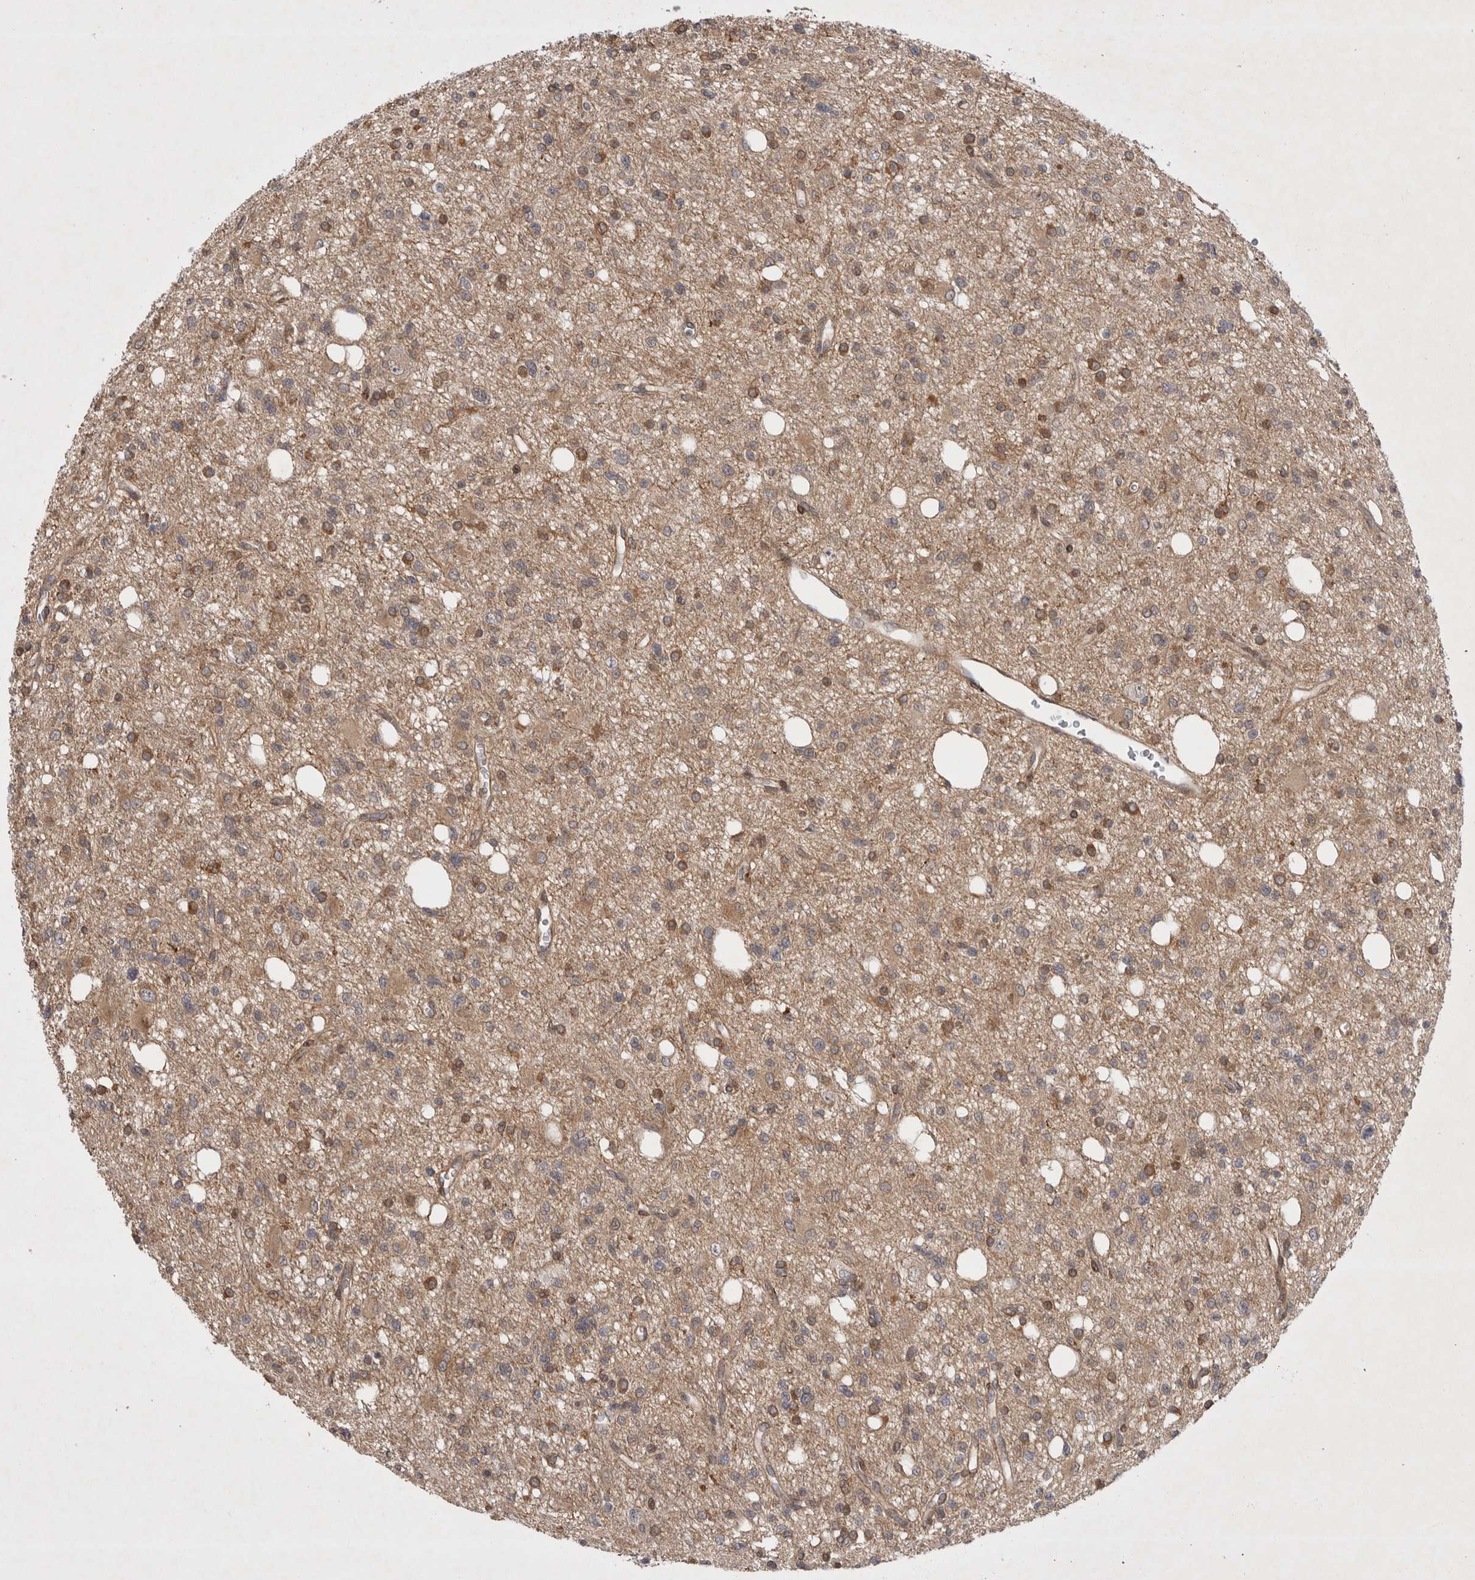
{"staining": {"intensity": "moderate", "quantity": "25%-75%", "location": "cytoplasmic/membranous"}, "tissue": "glioma", "cell_type": "Tumor cells", "image_type": "cancer", "snomed": [{"axis": "morphology", "description": "Glioma, malignant, High grade"}, {"axis": "topography", "description": "Brain"}], "caption": "The image exhibits staining of glioma, revealing moderate cytoplasmic/membranous protein staining (brown color) within tumor cells.", "gene": "ZNF318", "patient": {"sex": "female", "age": 62}}